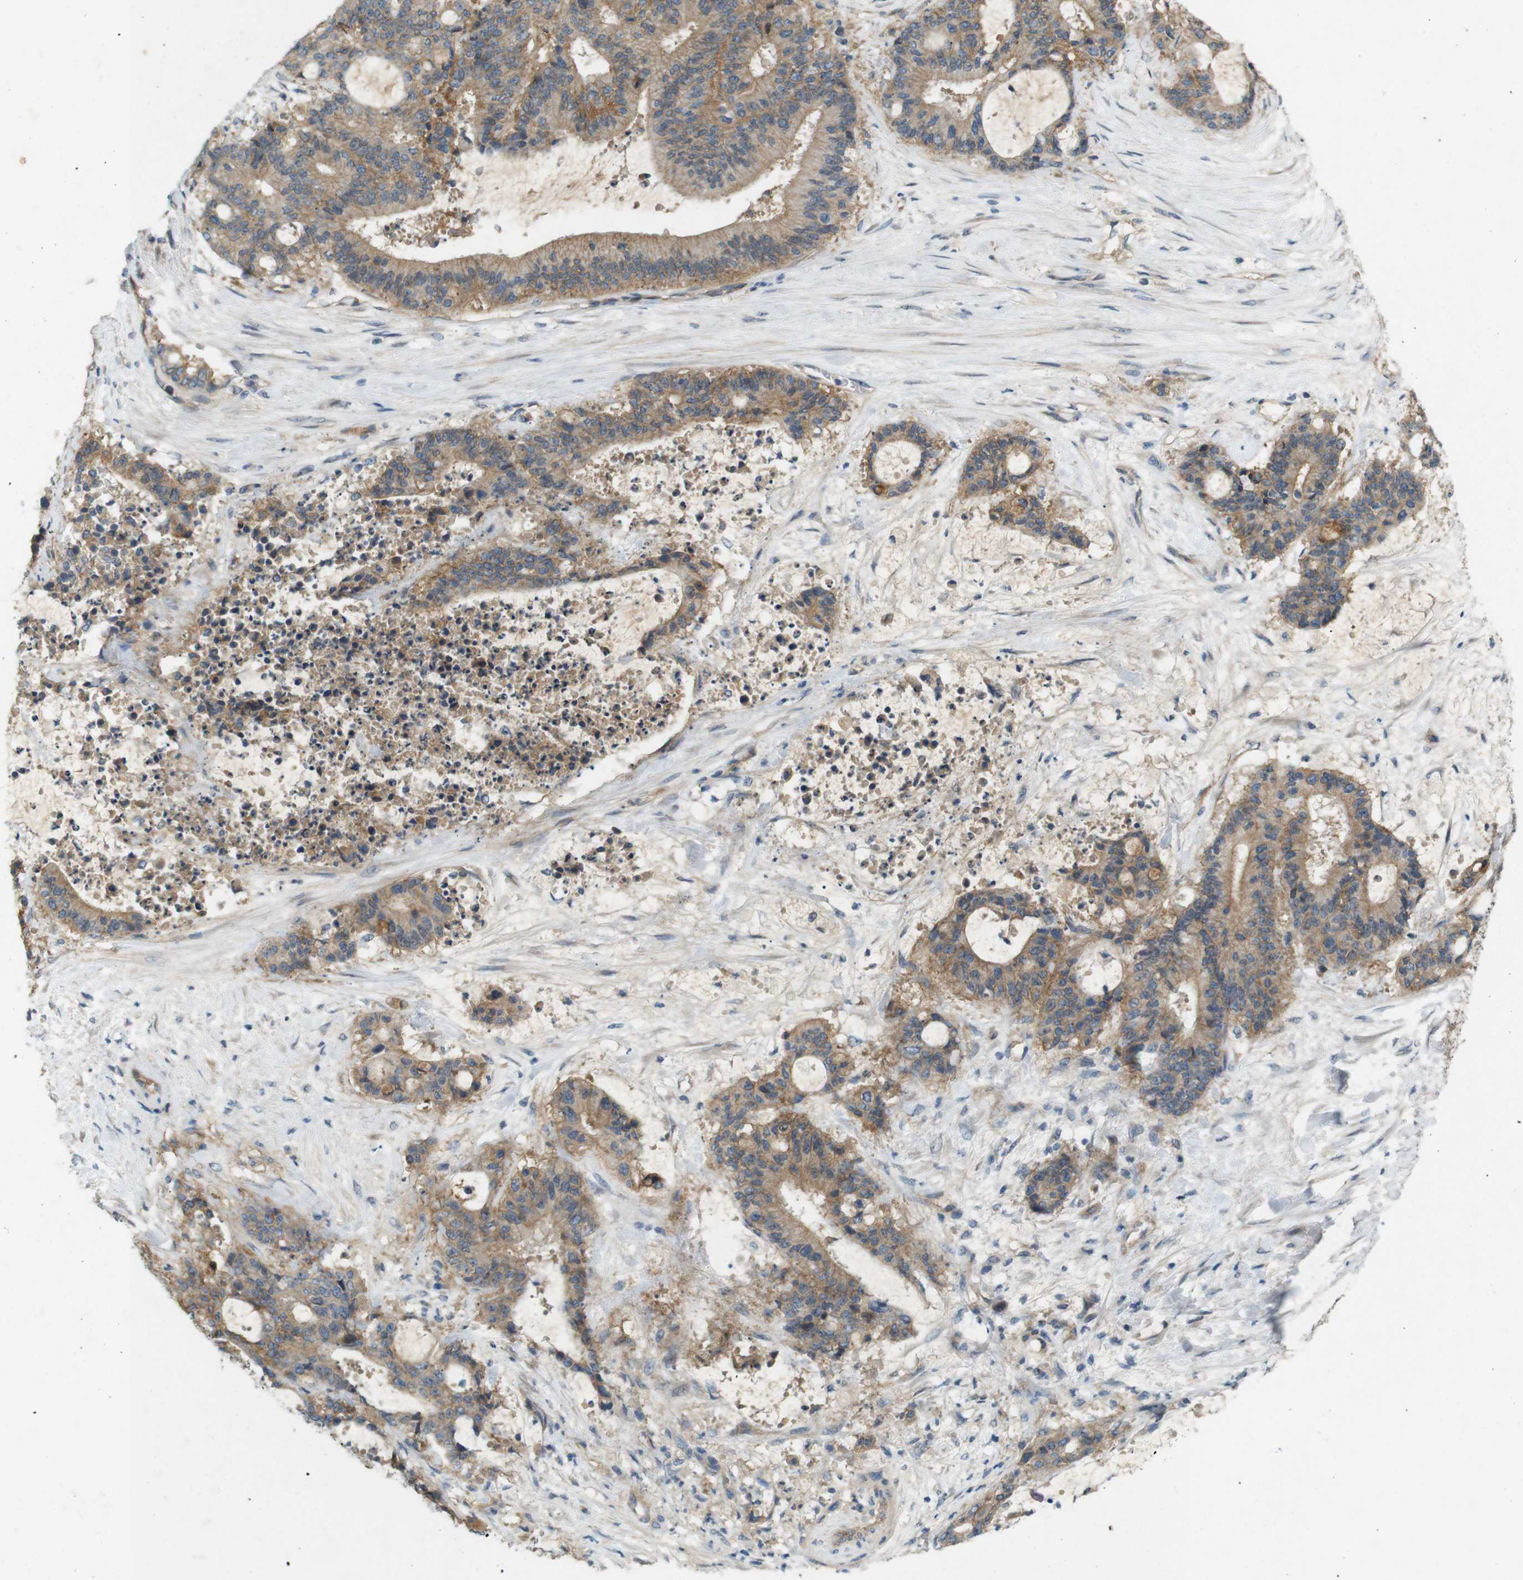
{"staining": {"intensity": "moderate", "quantity": ">75%", "location": "cytoplasmic/membranous"}, "tissue": "liver cancer", "cell_type": "Tumor cells", "image_type": "cancer", "snomed": [{"axis": "morphology", "description": "Normal tissue, NOS"}, {"axis": "morphology", "description": "Cholangiocarcinoma"}, {"axis": "topography", "description": "Liver"}, {"axis": "topography", "description": "Peripheral nerve tissue"}], "caption": "IHC staining of liver cancer, which shows medium levels of moderate cytoplasmic/membranous positivity in approximately >75% of tumor cells indicating moderate cytoplasmic/membranous protein staining. The staining was performed using DAB (3,3'-diaminobenzidine) (brown) for protein detection and nuclei were counterstained in hematoxylin (blue).", "gene": "PVR", "patient": {"sex": "female", "age": 73}}